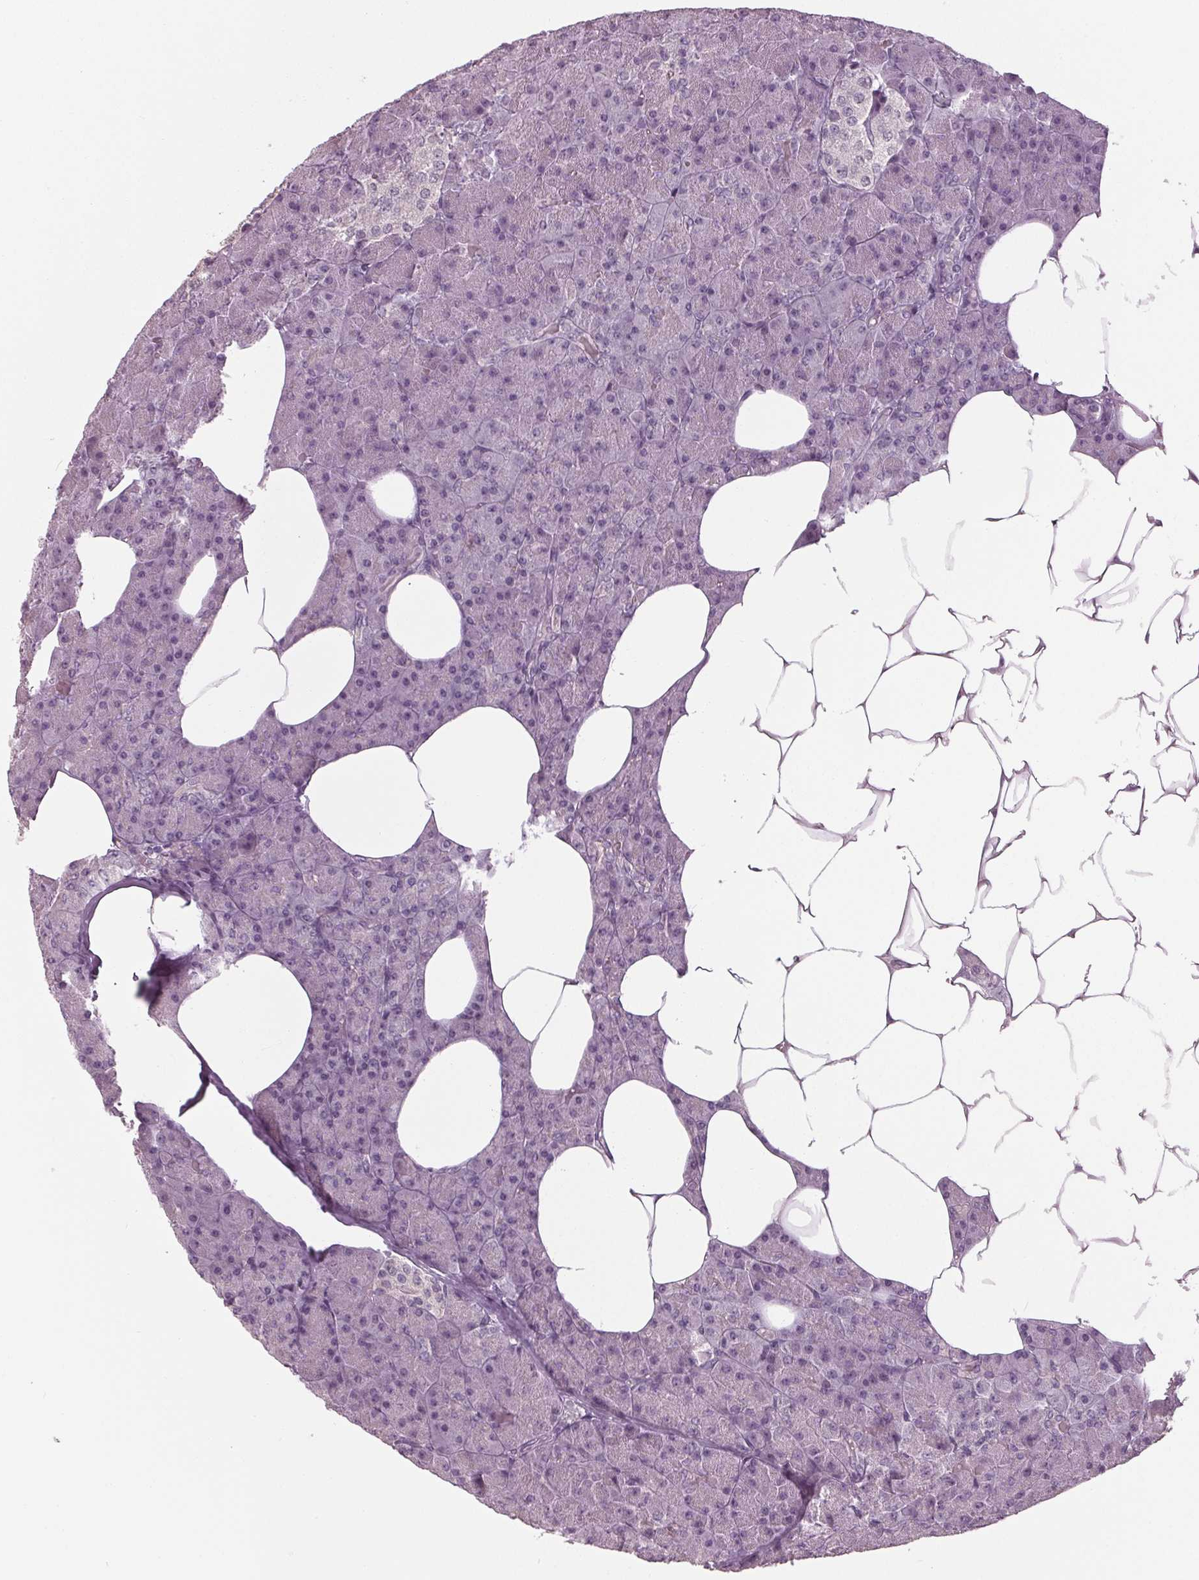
{"staining": {"intensity": "negative", "quantity": "none", "location": "none"}, "tissue": "pancreas", "cell_type": "Exocrine glandular cells", "image_type": "normal", "snomed": [{"axis": "morphology", "description": "Normal tissue, NOS"}, {"axis": "topography", "description": "Pancreas"}], "caption": "A photomicrograph of human pancreas is negative for staining in exocrine glandular cells. (Immunohistochemistry (ihc), brightfield microscopy, high magnification).", "gene": "TNNC2", "patient": {"sex": "female", "age": 45}}